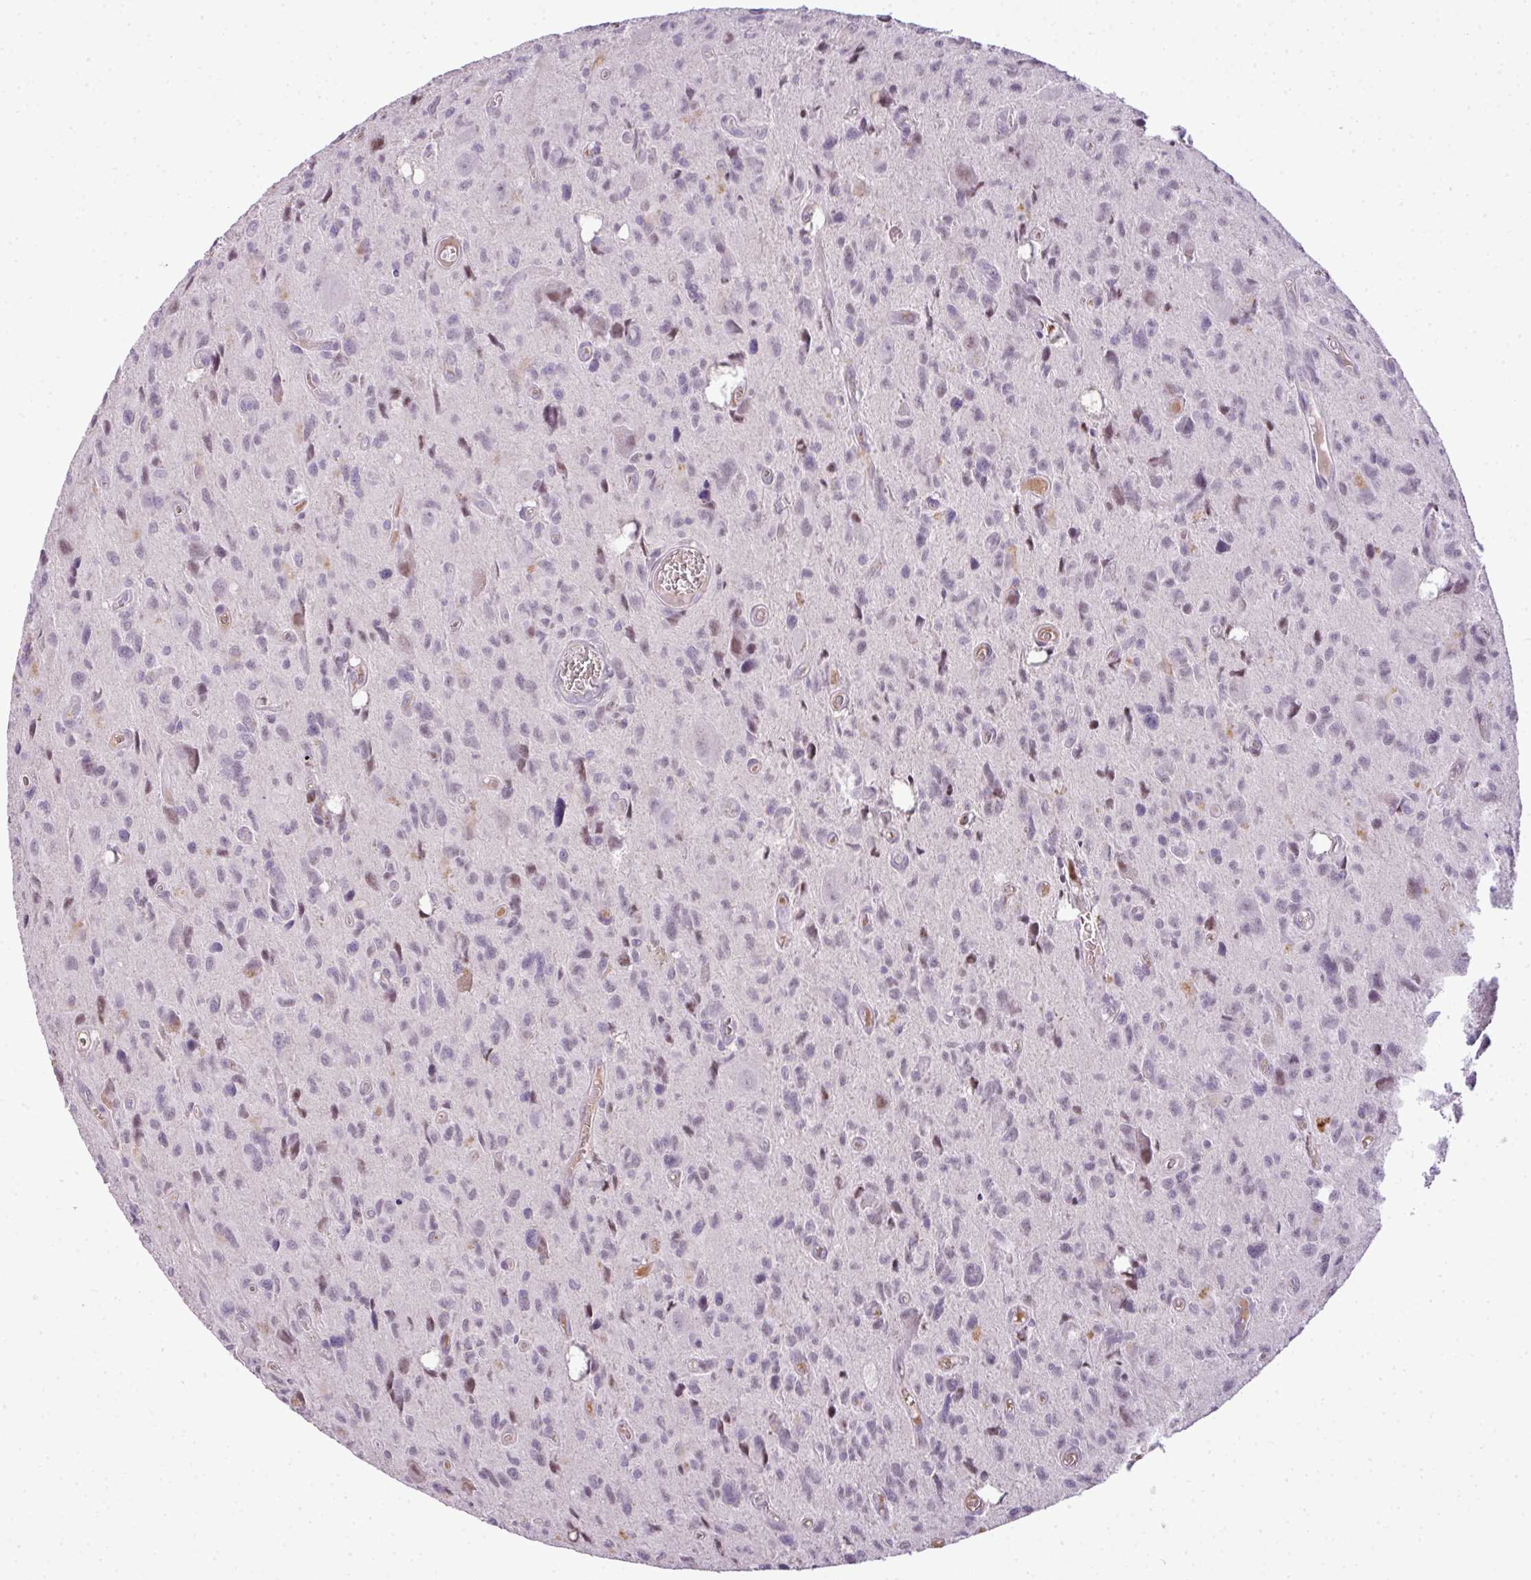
{"staining": {"intensity": "weak", "quantity": "<25%", "location": "nuclear"}, "tissue": "glioma", "cell_type": "Tumor cells", "image_type": "cancer", "snomed": [{"axis": "morphology", "description": "Glioma, malignant, High grade"}, {"axis": "topography", "description": "Brain"}], "caption": "Tumor cells are negative for protein expression in human glioma.", "gene": "C4B", "patient": {"sex": "male", "age": 76}}